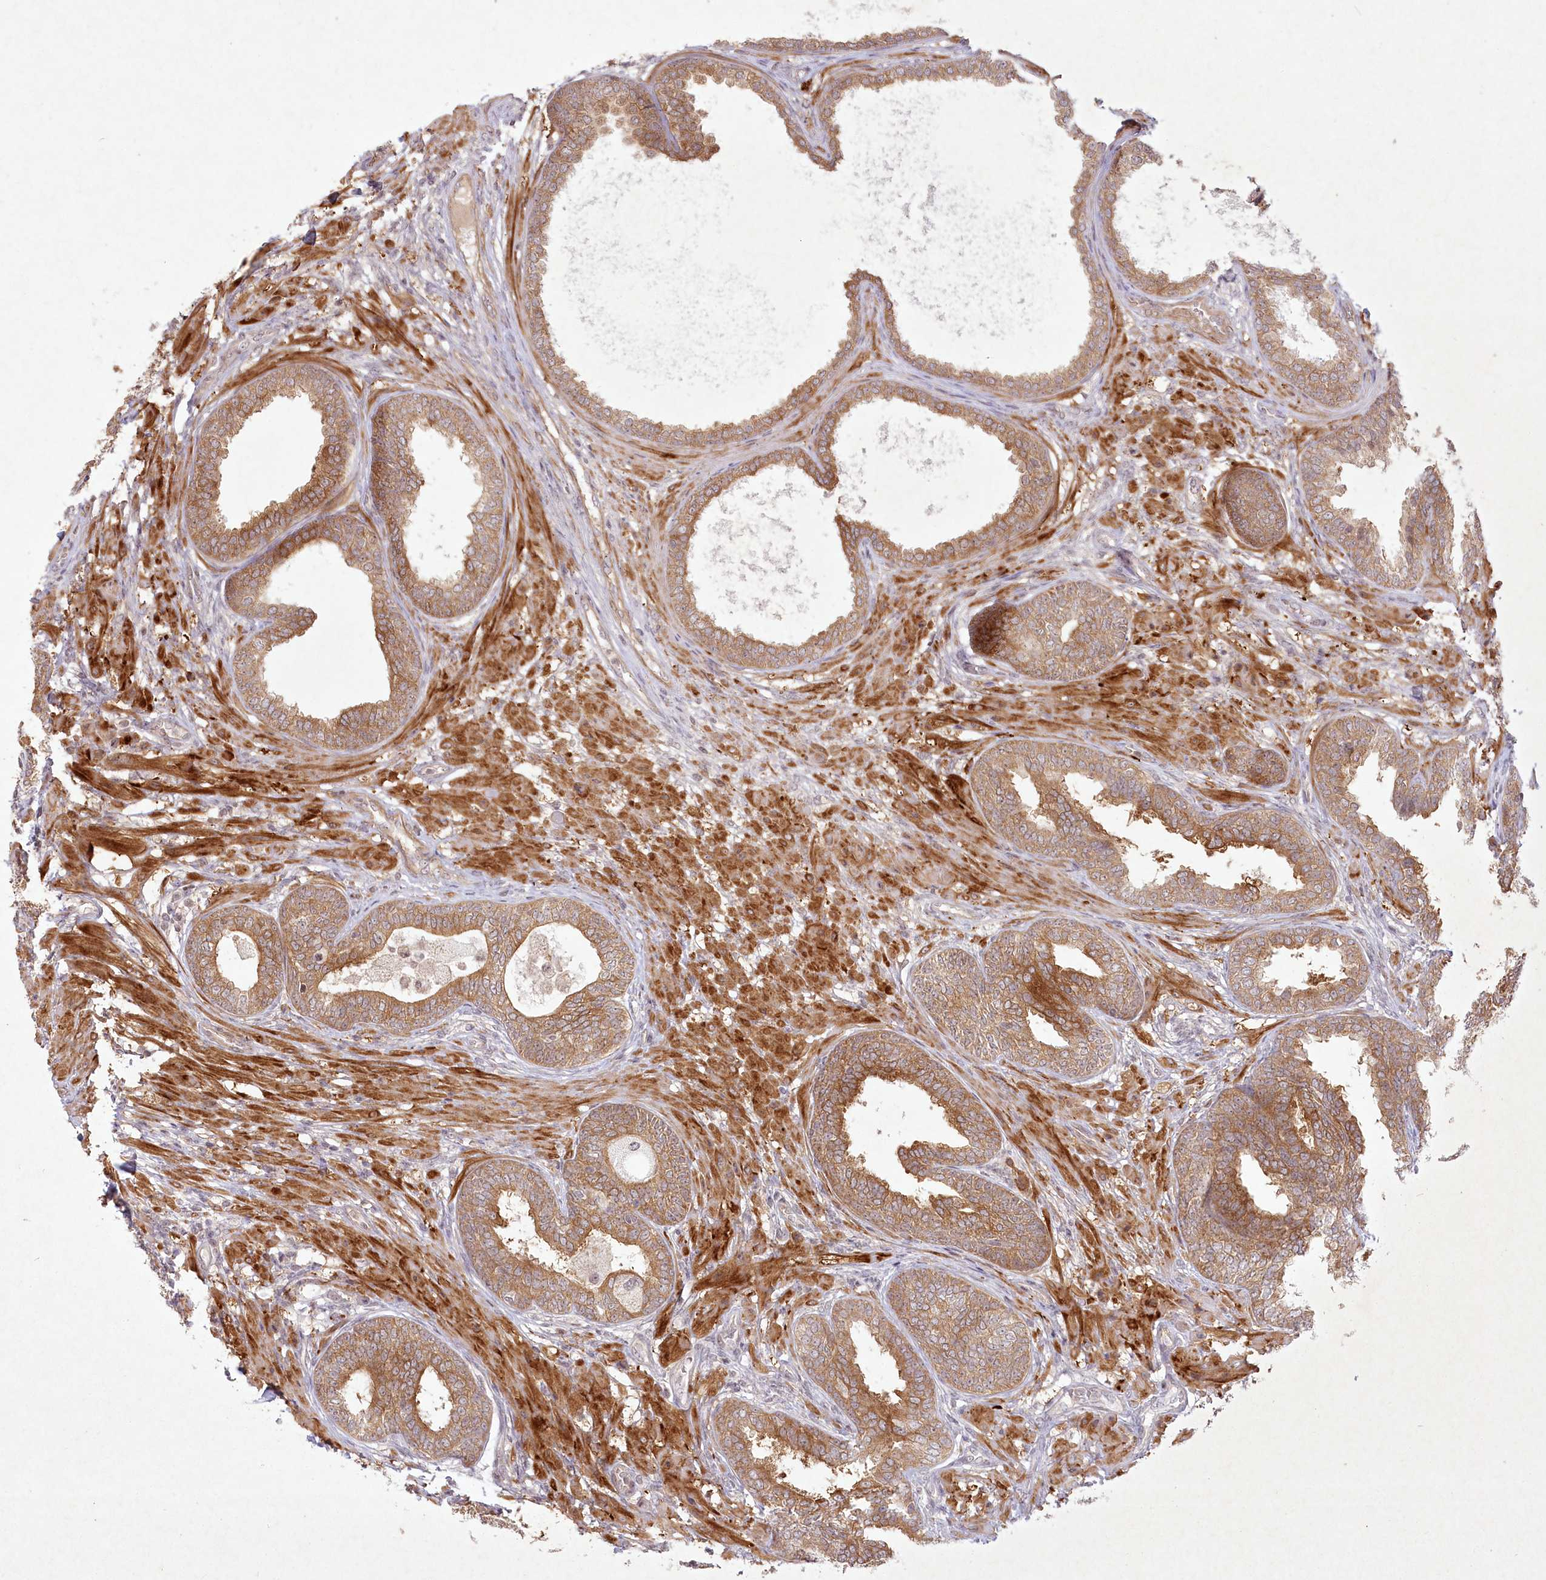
{"staining": {"intensity": "moderate", "quantity": ">75%", "location": "cytoplasmic/membranous"}, "tissue": "prostate", "cell_type": "Glandular cells", "image_type": "normal", "snomed": [{"axis": "morphology", "description": "Normal tissue, NOS"}, {"axis": "topography", "description": "Prostate"}], "caption": "Immunohistochemical staining of benign prostate exhibits >75% levels of moderate cytoplasmic/membranous protein expression in about >75% of glandular cells. (Stains: DAB in brown, nuclei in blue, Microscopy: brightfield microscopy at high magnification).", "gene": "SH2D3A", "patient": {"sex": "male", "age": 76}}